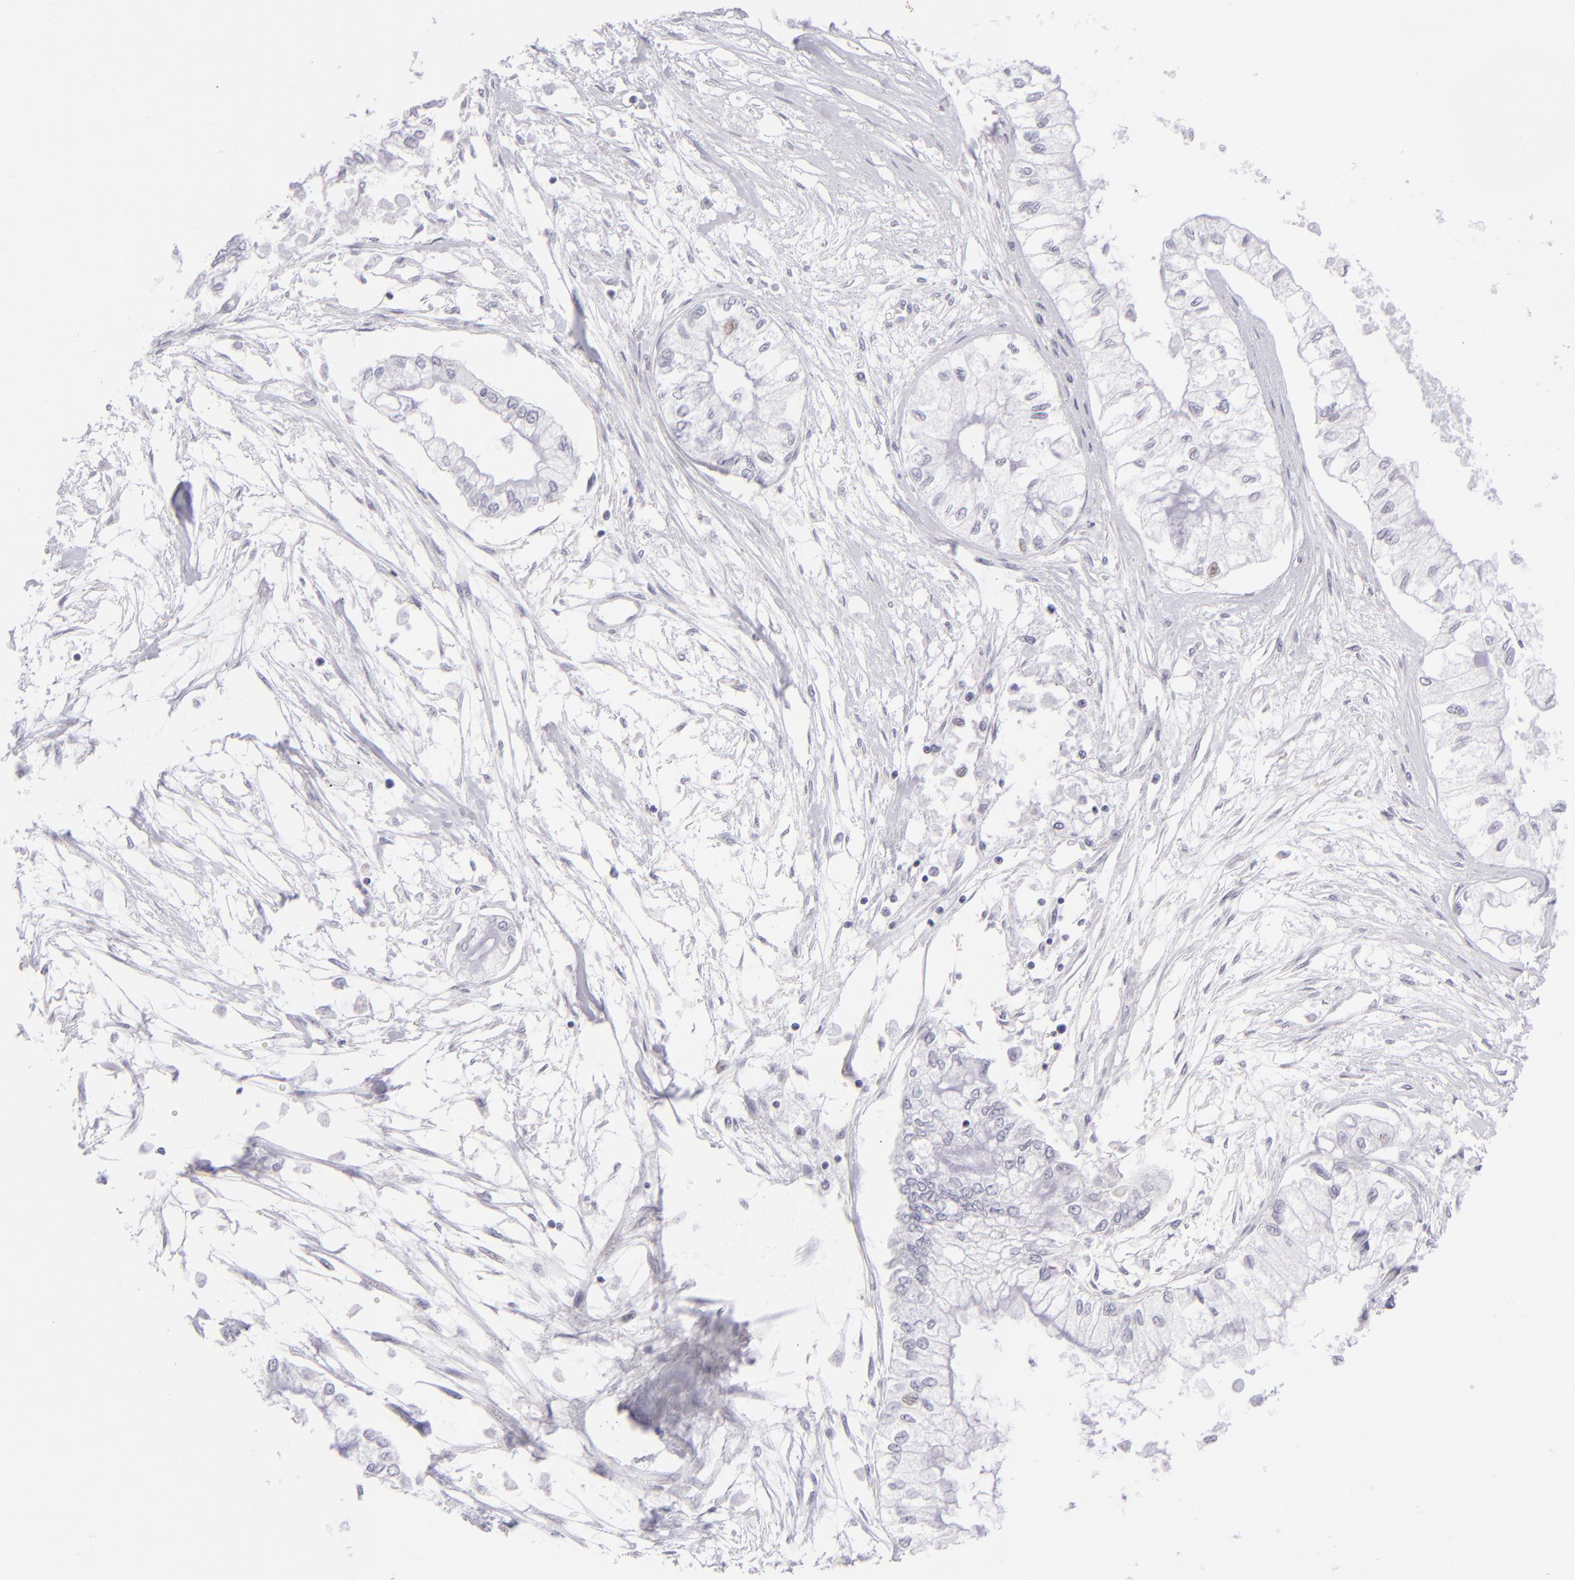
{"staining": {"intensity": "negative", "quantity": "none", "location": "none"}, "tissue": "pancreatic cancer", "cell_type": "Tumor cells", "image_type": "cancer", "snomed": [{"axis": "morphology", "description": "Adenocarcinoma, NOS"}, {"axis": "topography", "description": "Pancreas"}], "caption": "High magnification brightfield microscopy of pancreatic cancer (adenocarcinoma) stained with DAB (3,3'-diaminobenzidine) (brown) and counterstained with hematoxylin (blue): tumor cells show no significant staining.", "gene": "FCER2", "patient": {"sex": "male", "age": 79}}